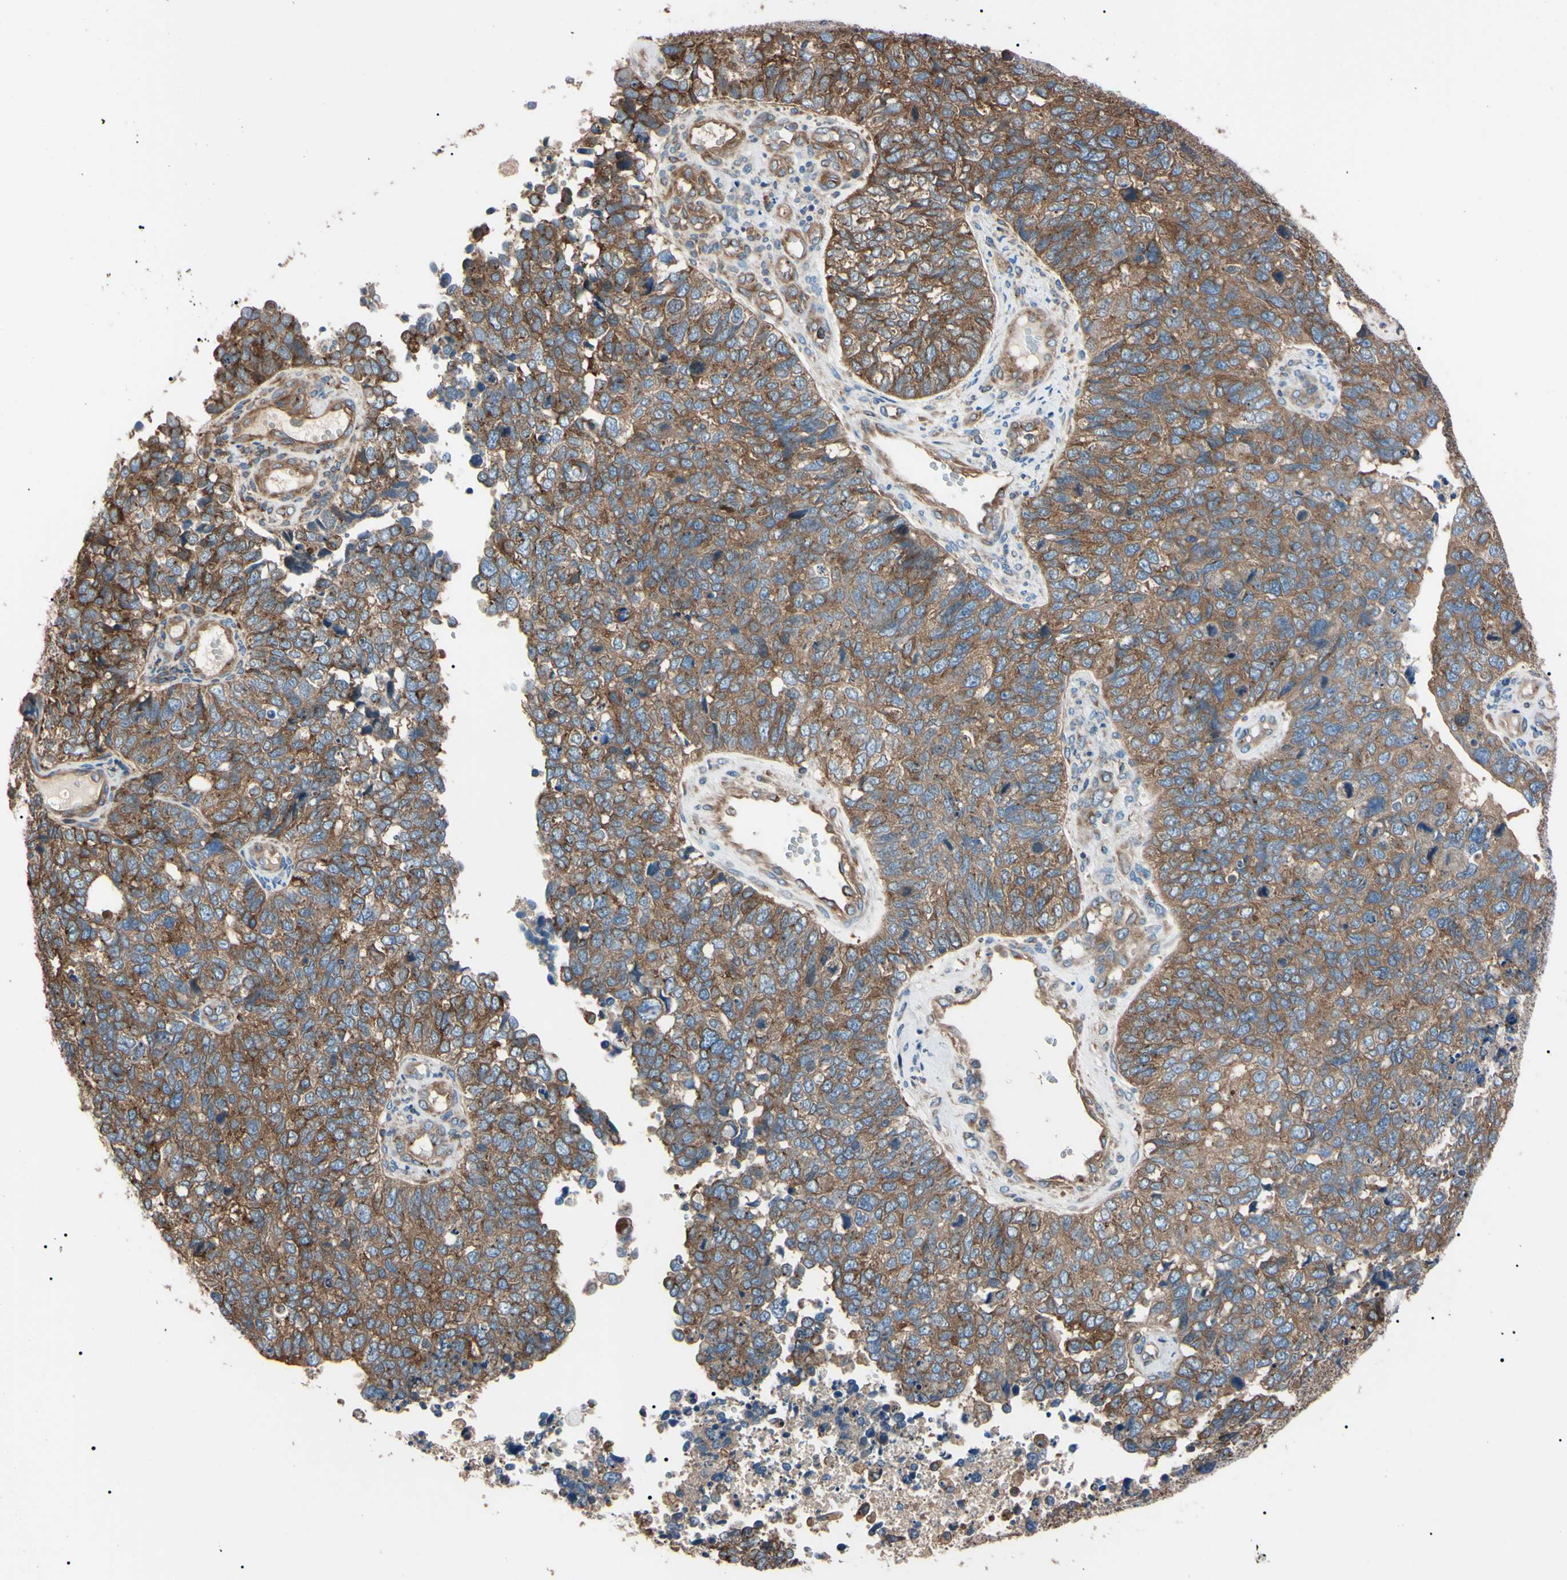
{"staining": {"intensity": "moderate", "quantity": ">75%", "location": "cytoplasmic/membranous"}, "tissue": "cervical cancer", "cell_type": "Tumor cells", "image_type": "cancer", "snomed": [{"axis": "morphology", "description": "Squamous cell carcinoma, NOS"}, {"axis": "topography", "description": "Cervix"}], "caption": "Immunohistochemistry (IHC) (DAB) staining of cervical cancer (squamous cell carcinoma) reveals moderate cytoplasmic/membranous protein expression in about >75% of tumor cells.", "gene": "PRKACA", "patient": {"sex": "female", "age": 63}}